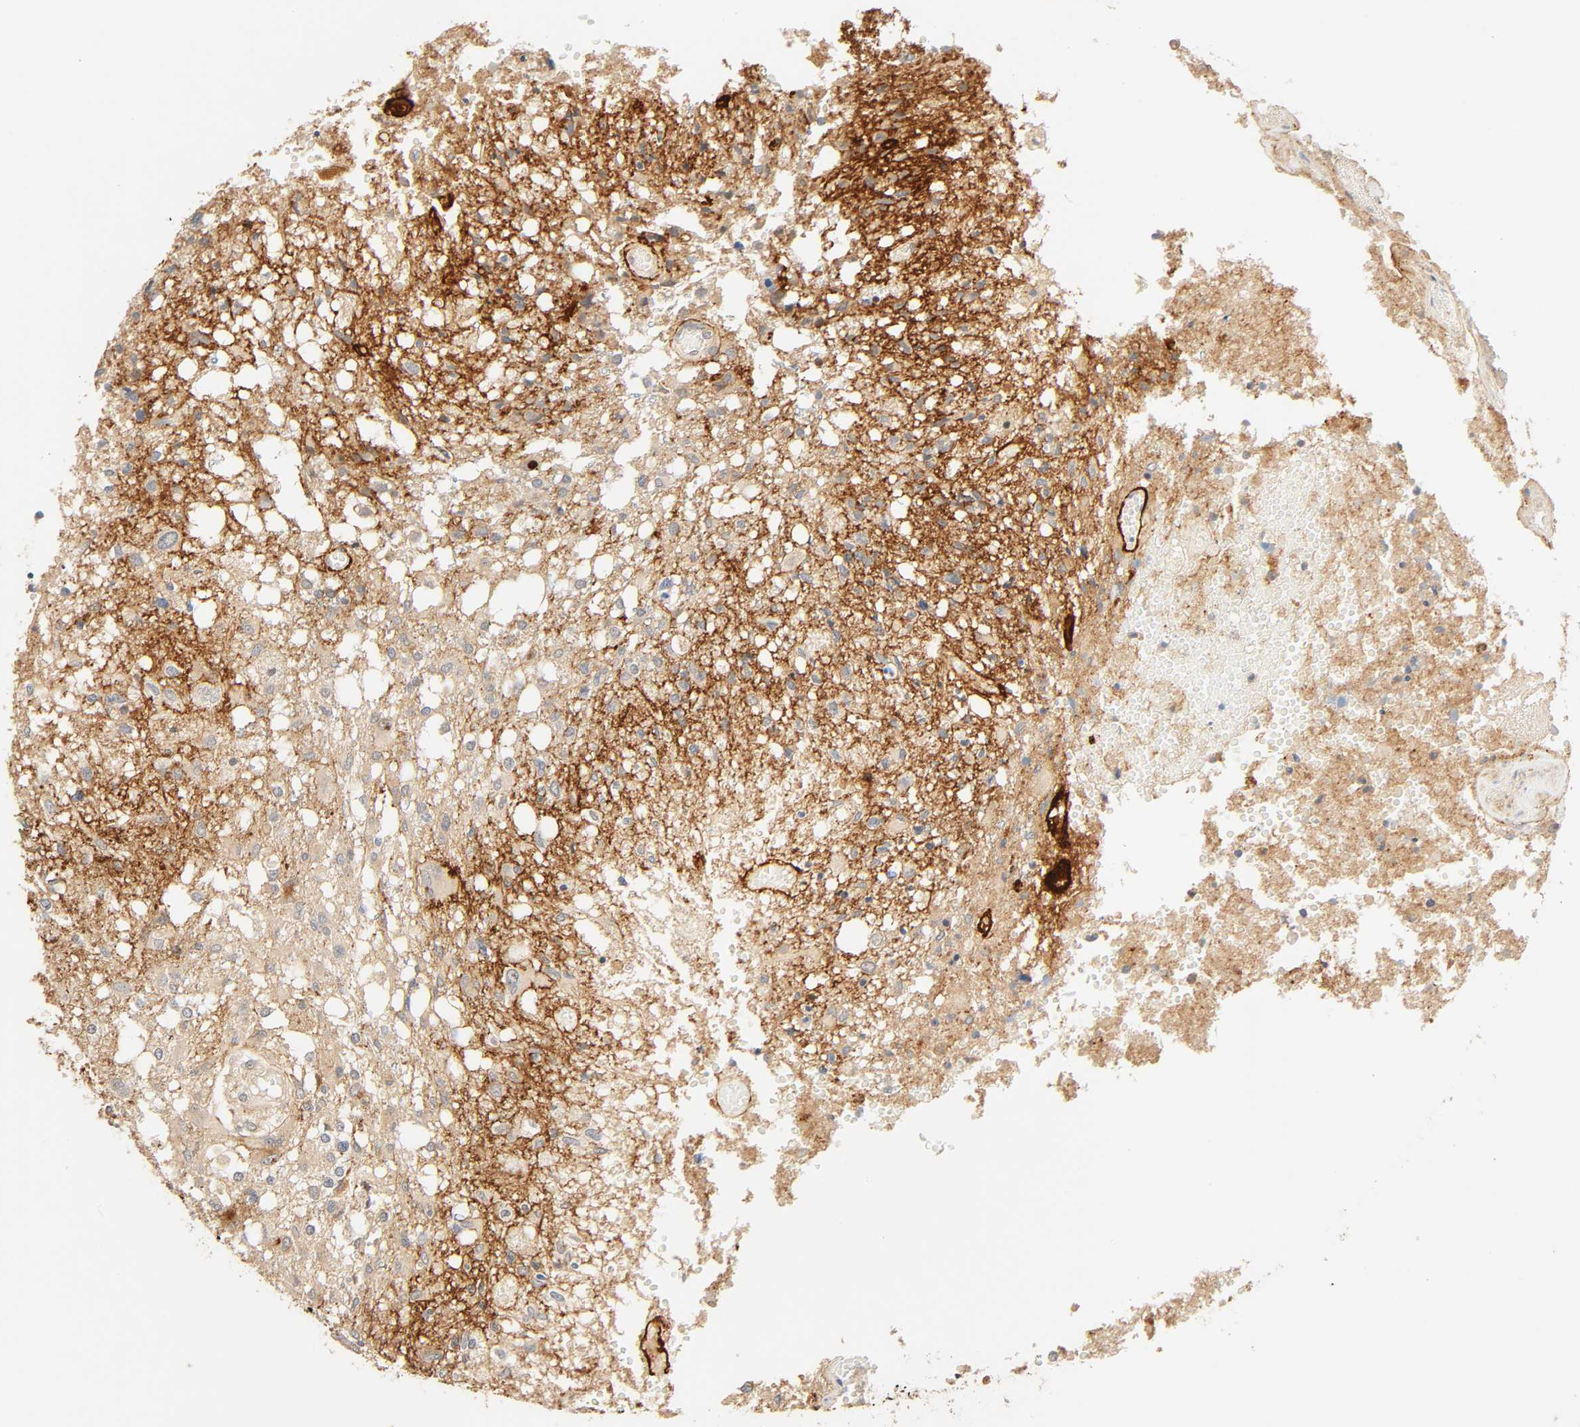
{"staining": {"intensity": "weak", "quantity": "<25%", "location": "cytoplasmic/membranous"}, "tissue": "glioma", "cell_type": "Tumor cells", "image_type": "cancer", "snomed": [{"axis": "morphology", "description": "Glioma, malignant, High grade"}, {"axis": "topography", "description": "Cerebral cortex"}], "caption": "Tumor cells are negative for brown protein staining in glioma.", "gene": "CACNA1G", "patient": {"sex": "male", "age": 76}}